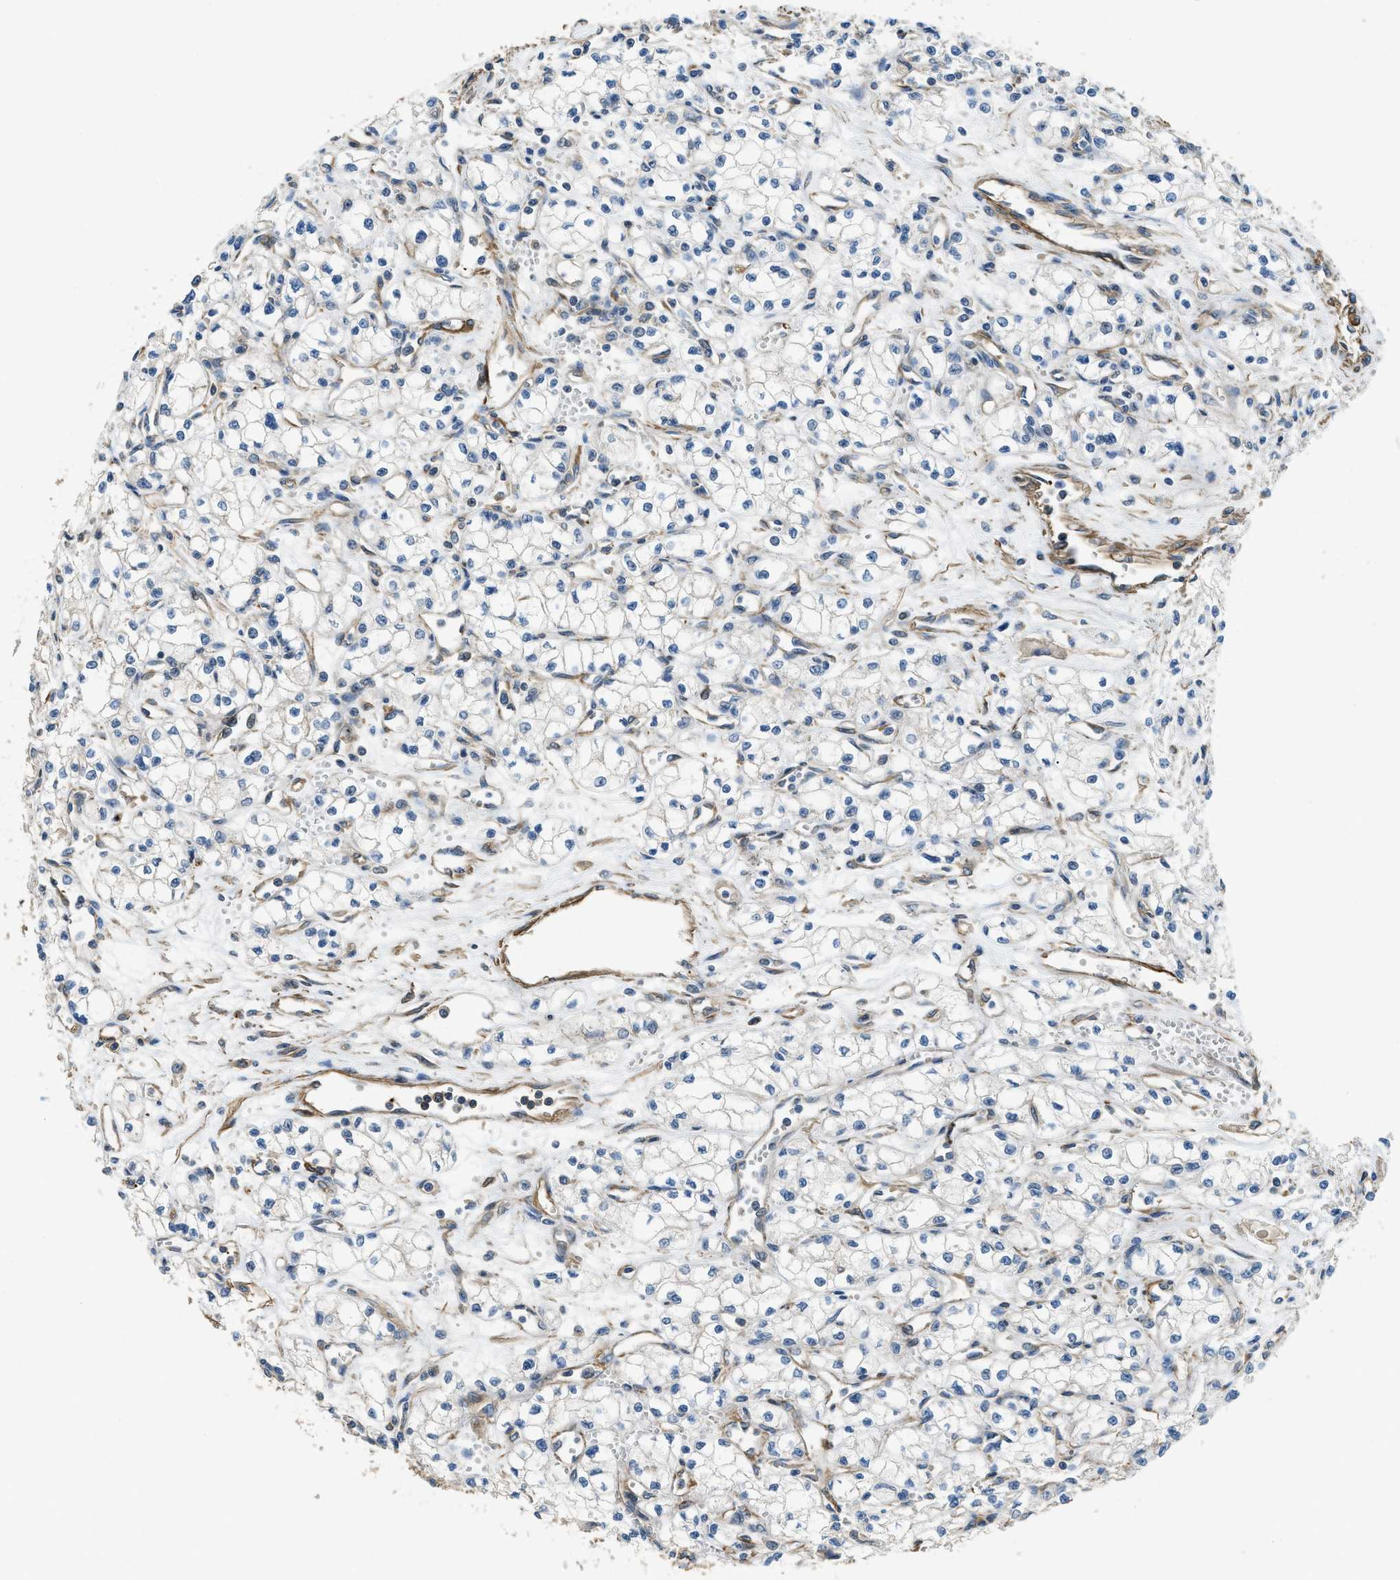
{"staining": {"intensity": "negative", "quantity": "none", "location": "none"}, "tissue": "renal cancer", "cell_type": "Tumor cells", "image_type": "cancer", "snomed": [{"axis": "morphology", "description": "Normal tissue, NOS"}, {"axis": "morphology", "description": "Adenocarcinoma, NOS"}, {"axis": "topography", "description": "Kidney"}], "caption": "IHC micrograph of neoplastic tissue: human renal cancer (adenocarcinoma) stained with DAB (3,3'-diaminobenzidine) demonstrates no significant protein staining in tumor cells. The staining was performed using DAB to visualize the protein expression in brown, while the nuclei were stained in blue with hematoxylin (Magnification: 20x).", "gene": "CGN", "patient": {"sex": "male", "age": 59}}